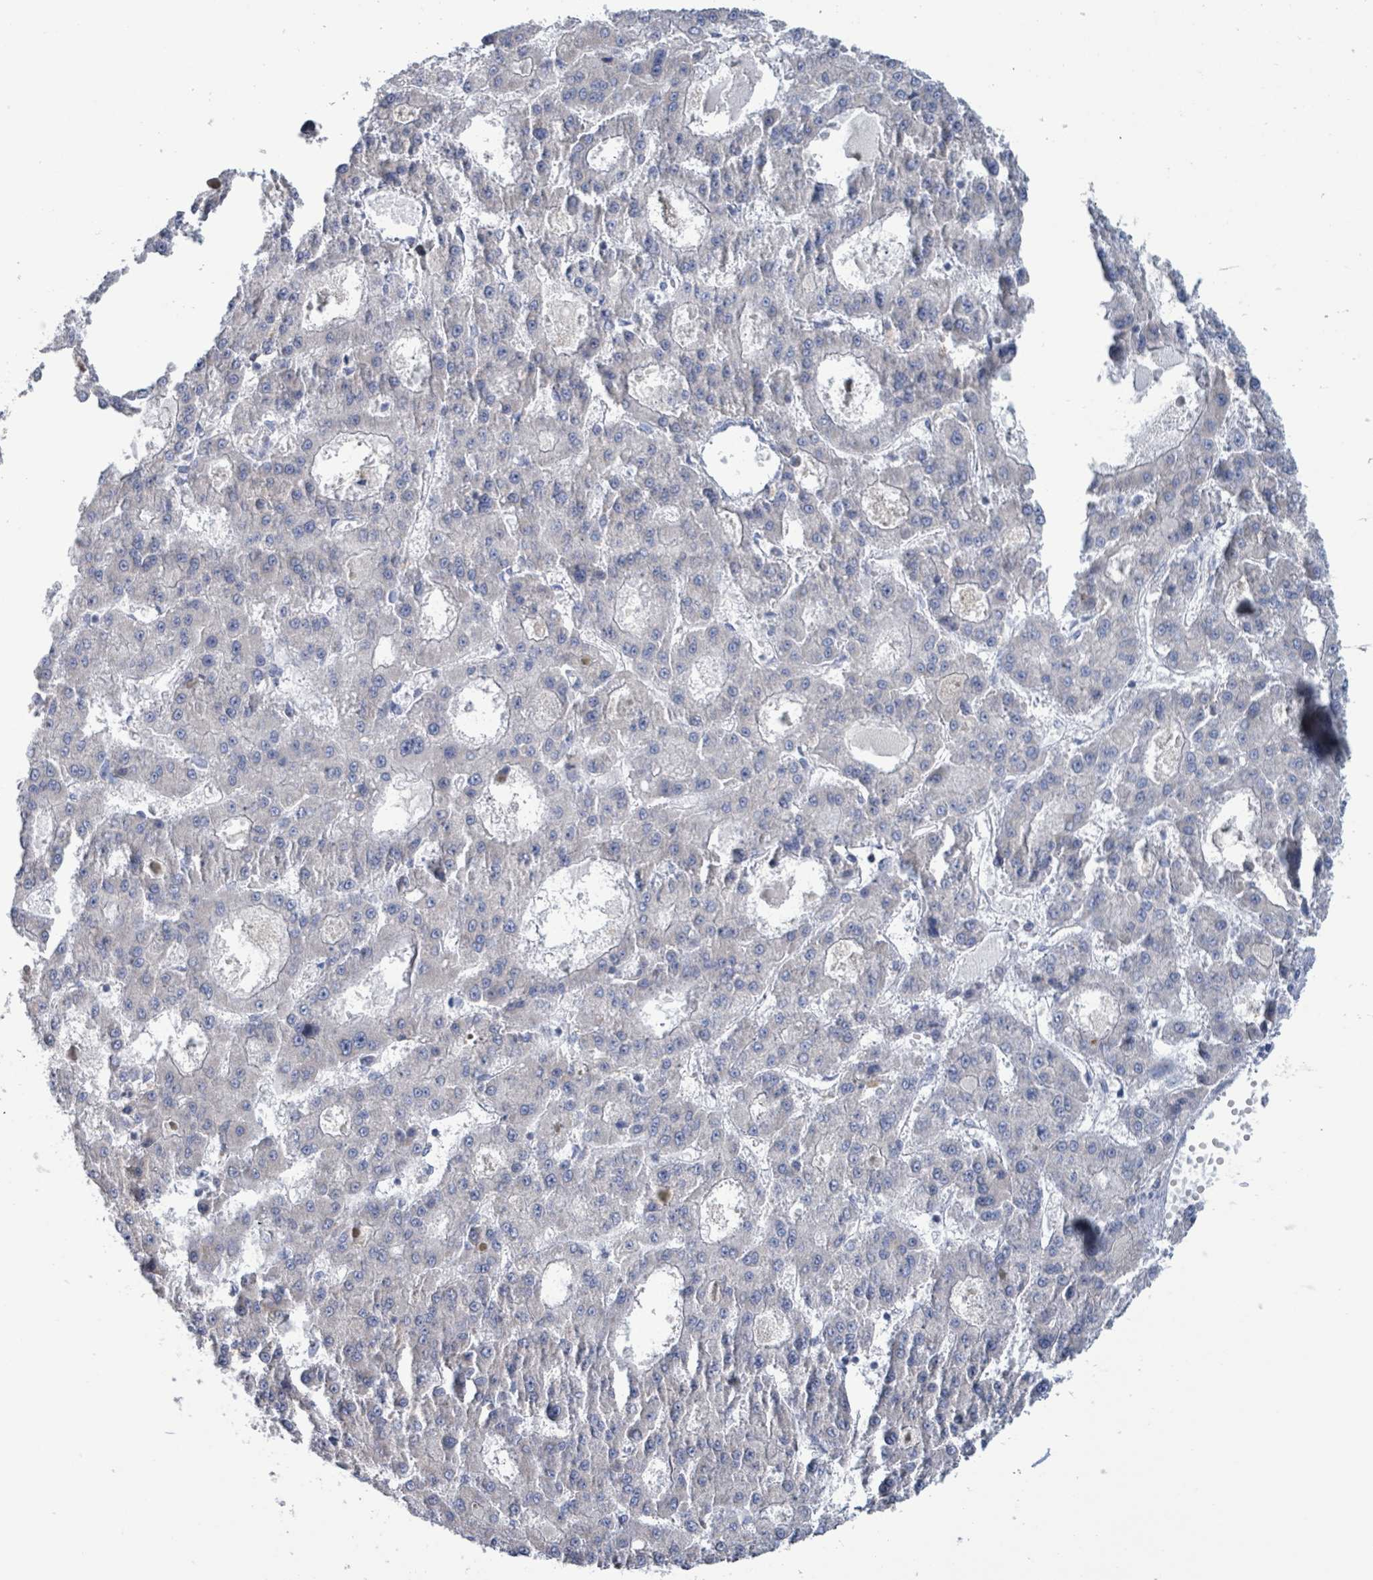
{"staining": {"intensity": "negative", "quantity": "none", "location": "none"}, "tissue": "liver cancer", "cell_type": "Tumor cells", "image_type": "cancer", "snomed": [{"axis": "morphology", "description": "Carcinoma, Hepatocellular, NOS"}, {"axis": "topography", "description": "Liver"}], "caption": "Tumor cells are negative for protein expression in human liver cancer.", "gene": "AKR1C4", "patient": {"sex": "male", "age": 70}}